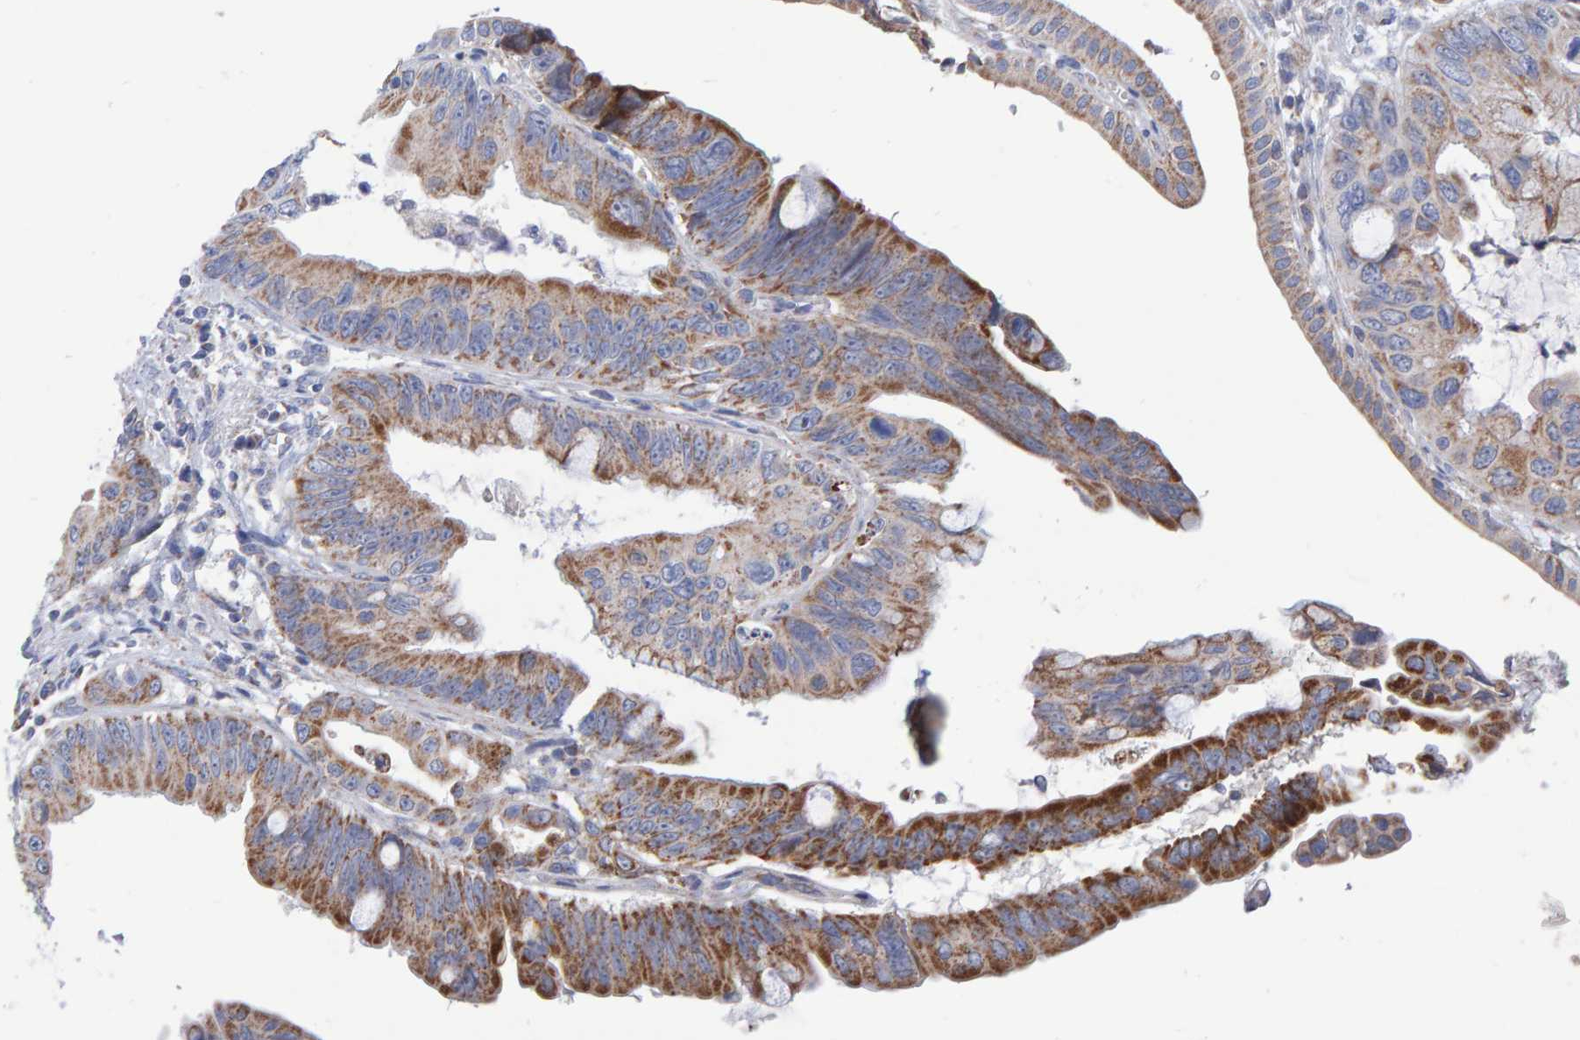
{"staining": {"intensity": "moderate", "quantity": ">75%", "location": "cytoplasmic/membranous"}, "tissue": "pancreatic cancer", "cell_type": "Tumor cells", "image_type": "cancer", "snomed": [{"axis": "morphology", "description": "Adenocarcinoma, NOS"}, {"axis": "topography", "description": "Pancreas"}], "caption": "Protein staining of pancreatic cancer tissue displays moderate cytoplasmic/membranous positivity in approximately >75% of tumor cells. Nuclei are stained in blue.", "gene": "EFR3A", "patient": {"sex": "female", "age": 72}}